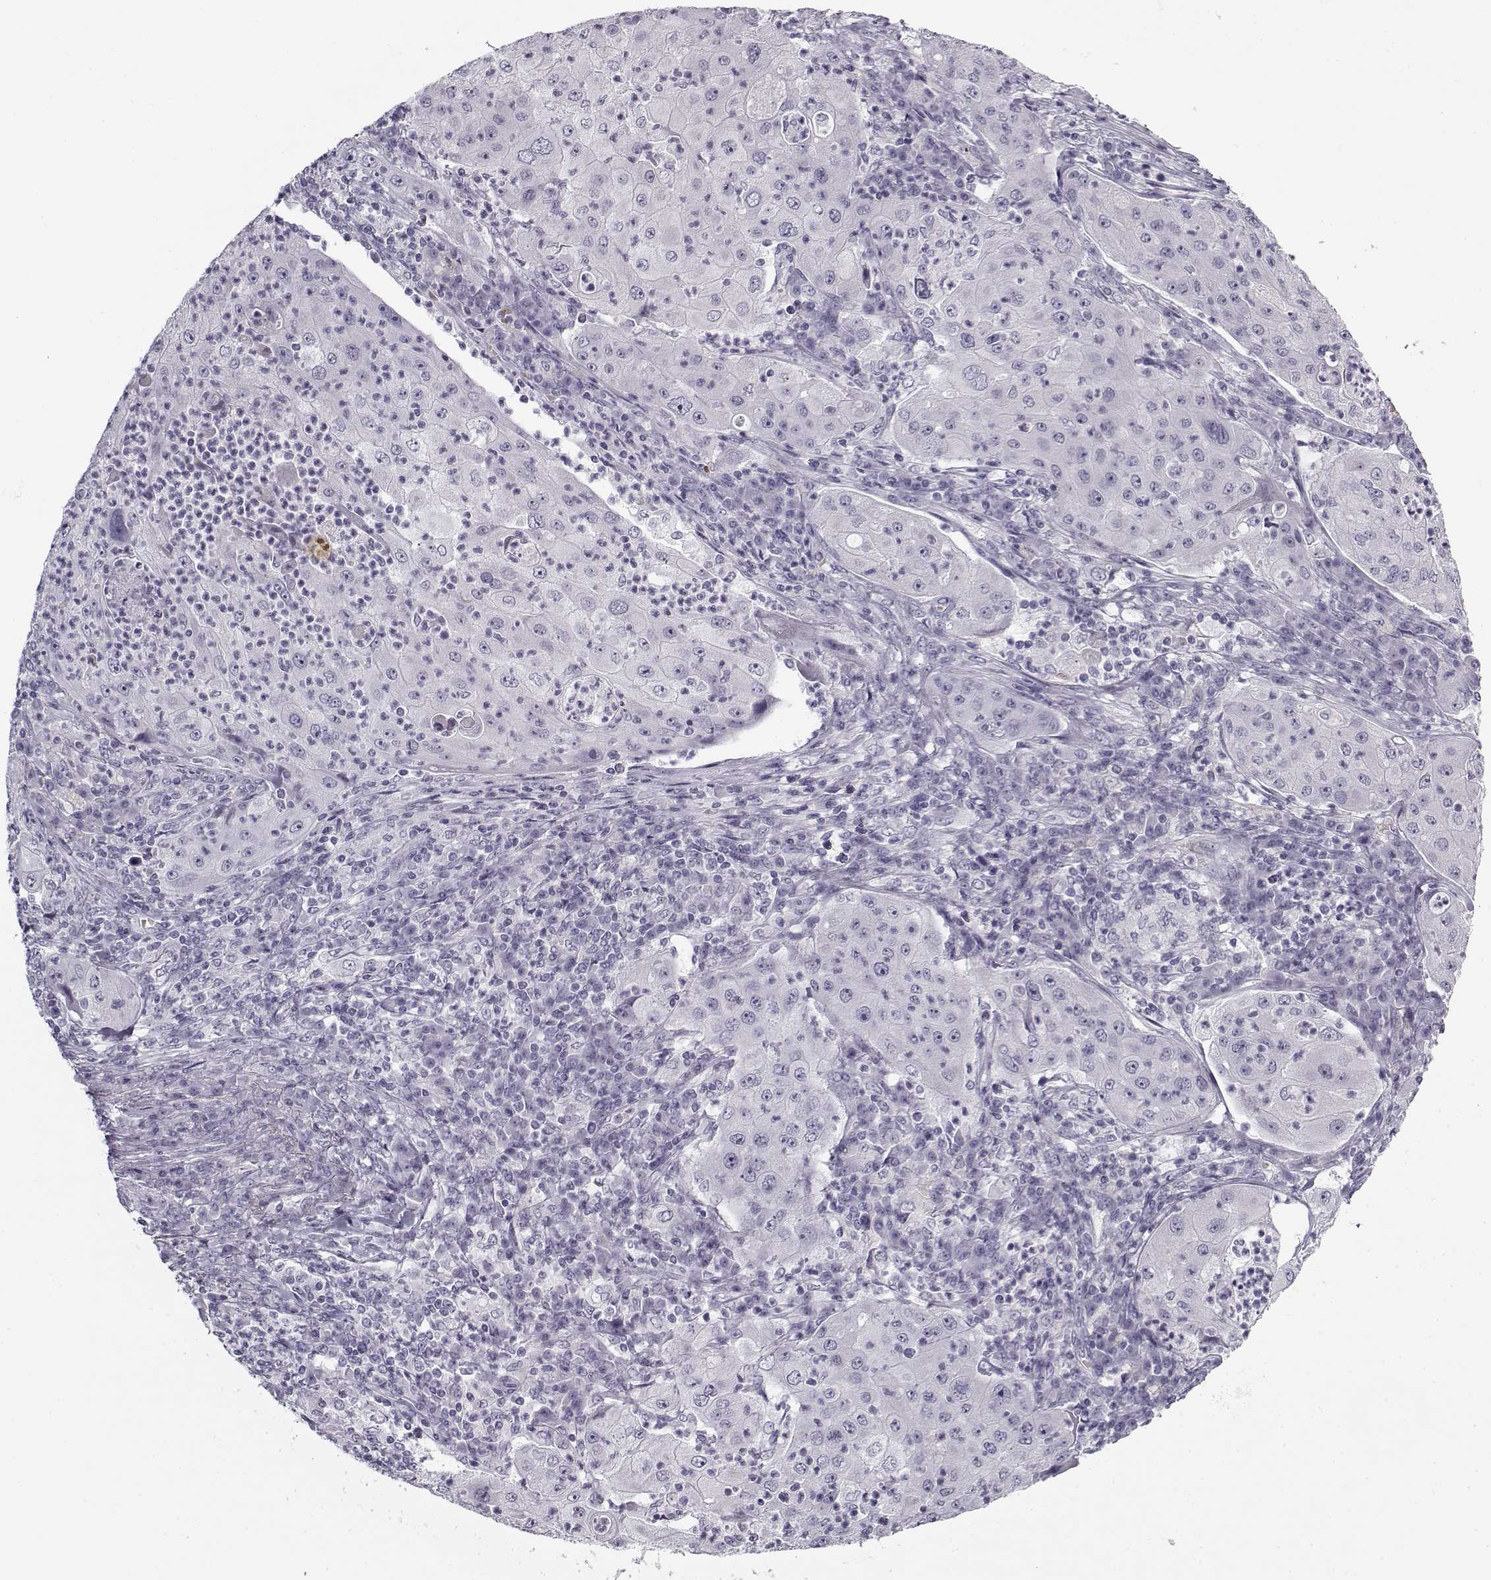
{"staining": {"intensity": "negative", "quantity": "none", "location": "none"}, "tissue": "lung cancer", "cell_type": "Tumor cells", "image_type": "cancer", "snomed": [{"axis": "morphology", "description": "Squamous cell carcinoma, NOS"}, {"axis": "topography", "description": "Lung"}], "caption": "High magnification brightfield microscopy of lung cancer stained with DAB (3,3'-diaminobenzidine) (brown) and counterstained with hematoxylin (blue): tumor cells show no significant positivity. (DAB (3,3'-diaminobenzidine) immunohistochemistry visualized using brightfield microscopy, high magnification).", "gene": "SNCA", "patient": {"sex": "female", "age": 59}}